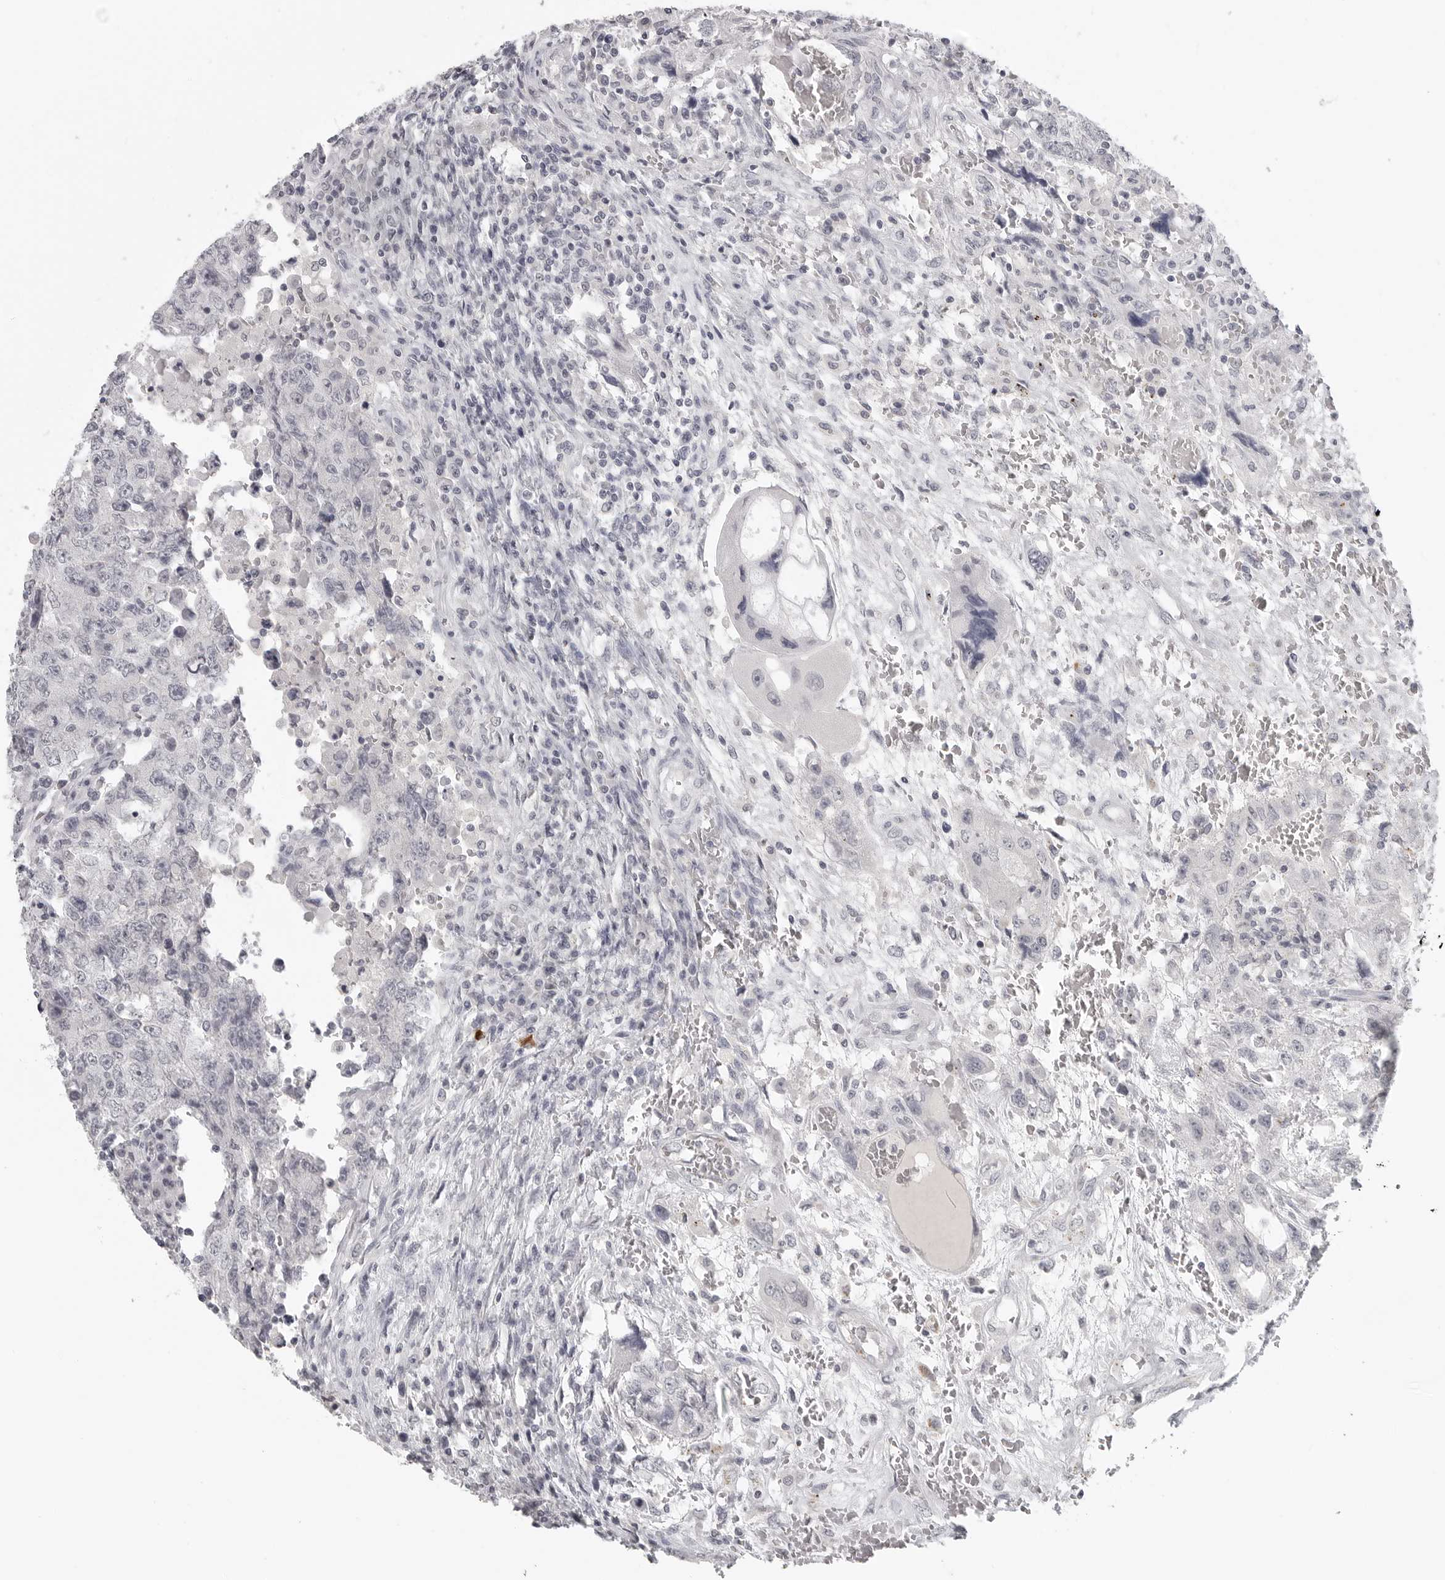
{"staining": {"intensity": "negative", "quantity": "none", "location": "none"}, "tissue": "testis cancer", "cell_type": "Tumor cells", "image_type": "cancer", "snomed": [{"axis": "morphology", "description": "Carcinoma, Embryonal, NOS"}, {"axis": "topography", "description": "Testis"}], "caption": "IHC of human embryonal carcinoma (testis) exhibits no staining in tumor cells.", "gene": "BPIFA1", "patient": {"sex": "male", "age": 26}}